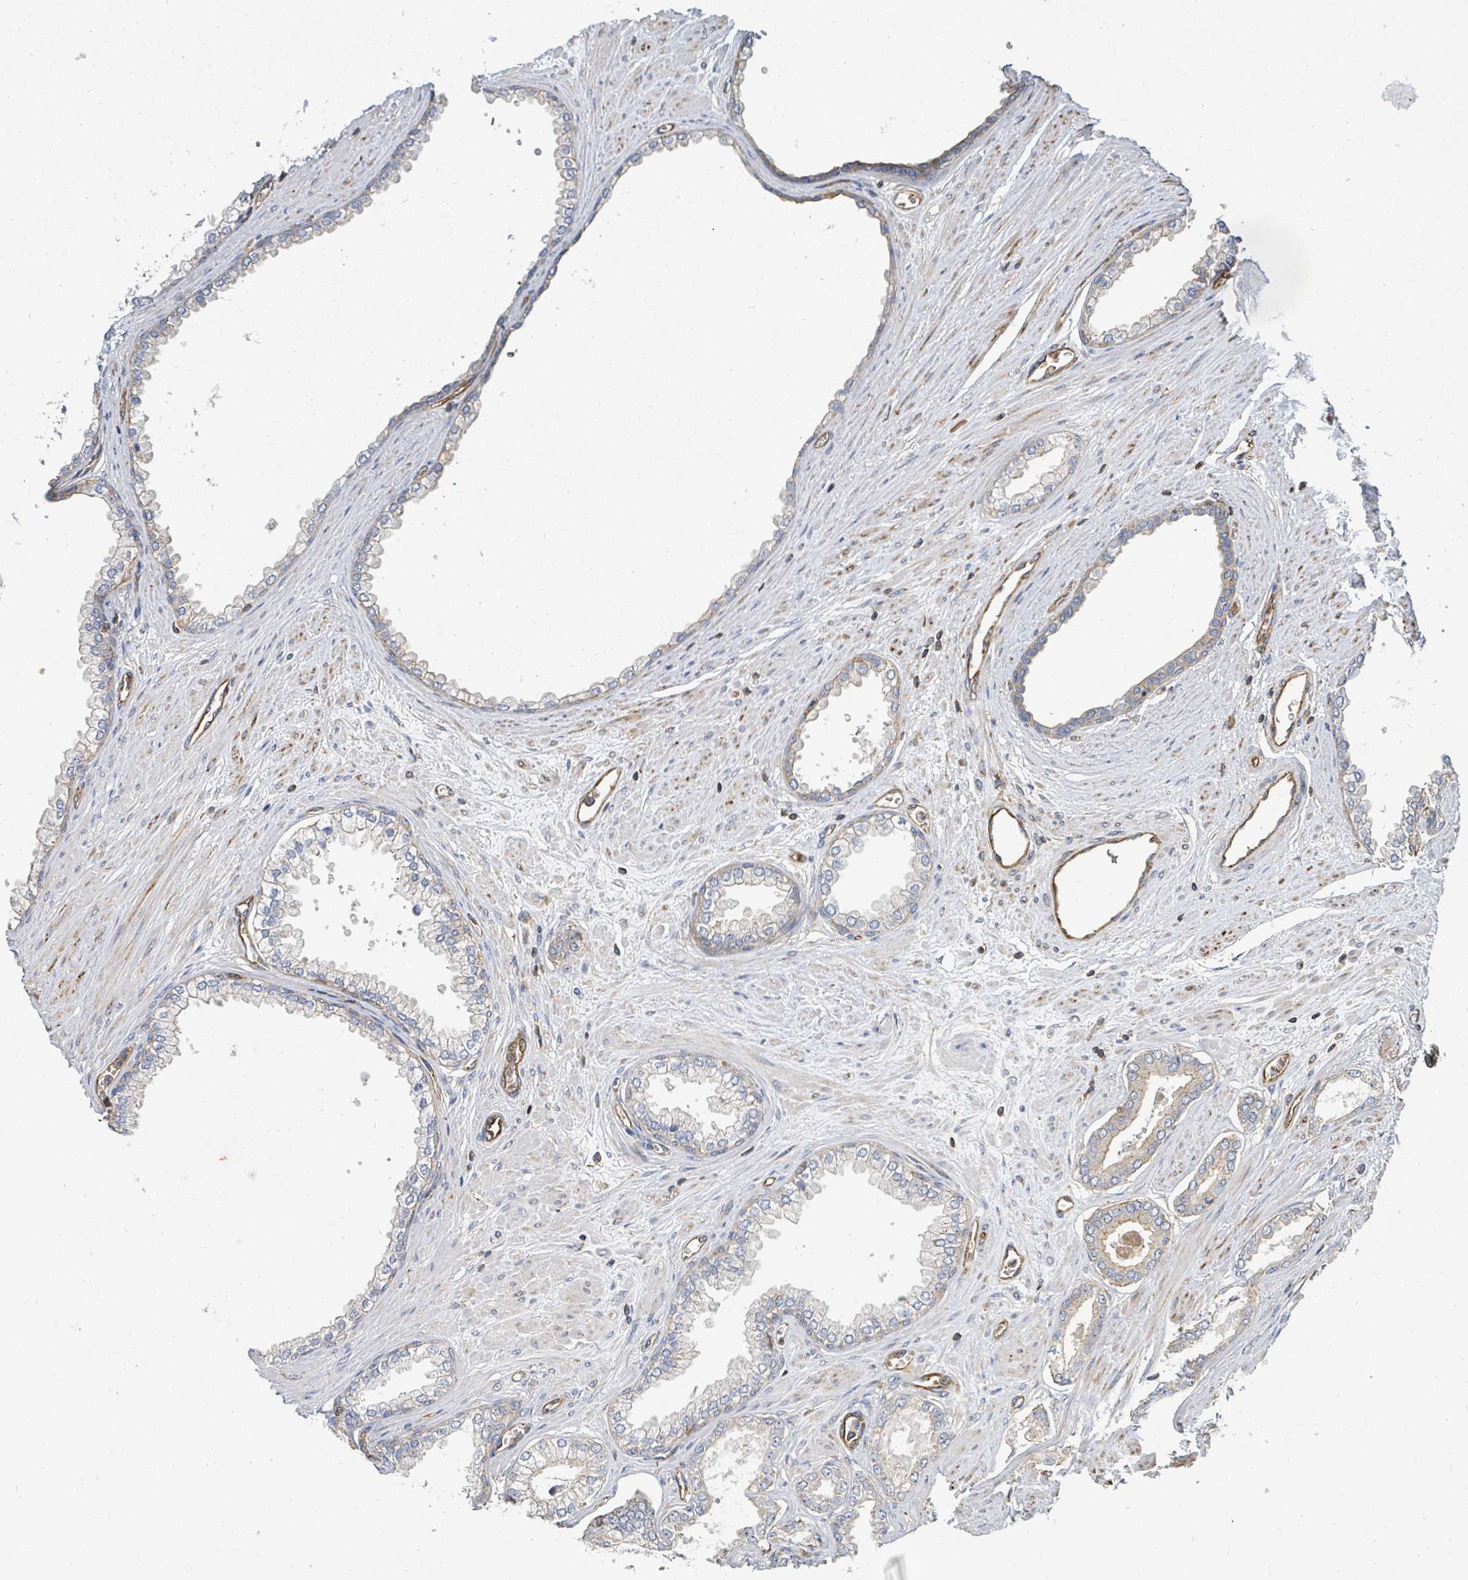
{"staining": {"intensity": "moderate", "quantity": "25%-75%", "location": "cytoplasmic/membranous"}, "tissue": "prostate cancer", "cell_type": "Tumor cells", "image_type": "cancer", "snomed": [{"axis": "morphology", "description": "Adenocarcinoma, Low grade"}, {"axis": "topography", "description": "Prostate"}], "caption": "Human prostate cancer (low-grade adenocarcinoma) stained with a brown dye shows moderate cytoplasmic/membranous positive staining in approximately 25%-75% of tumor cells.", "gene": "BOLA2B", "patient": {"sex": "male", "age": 60}}